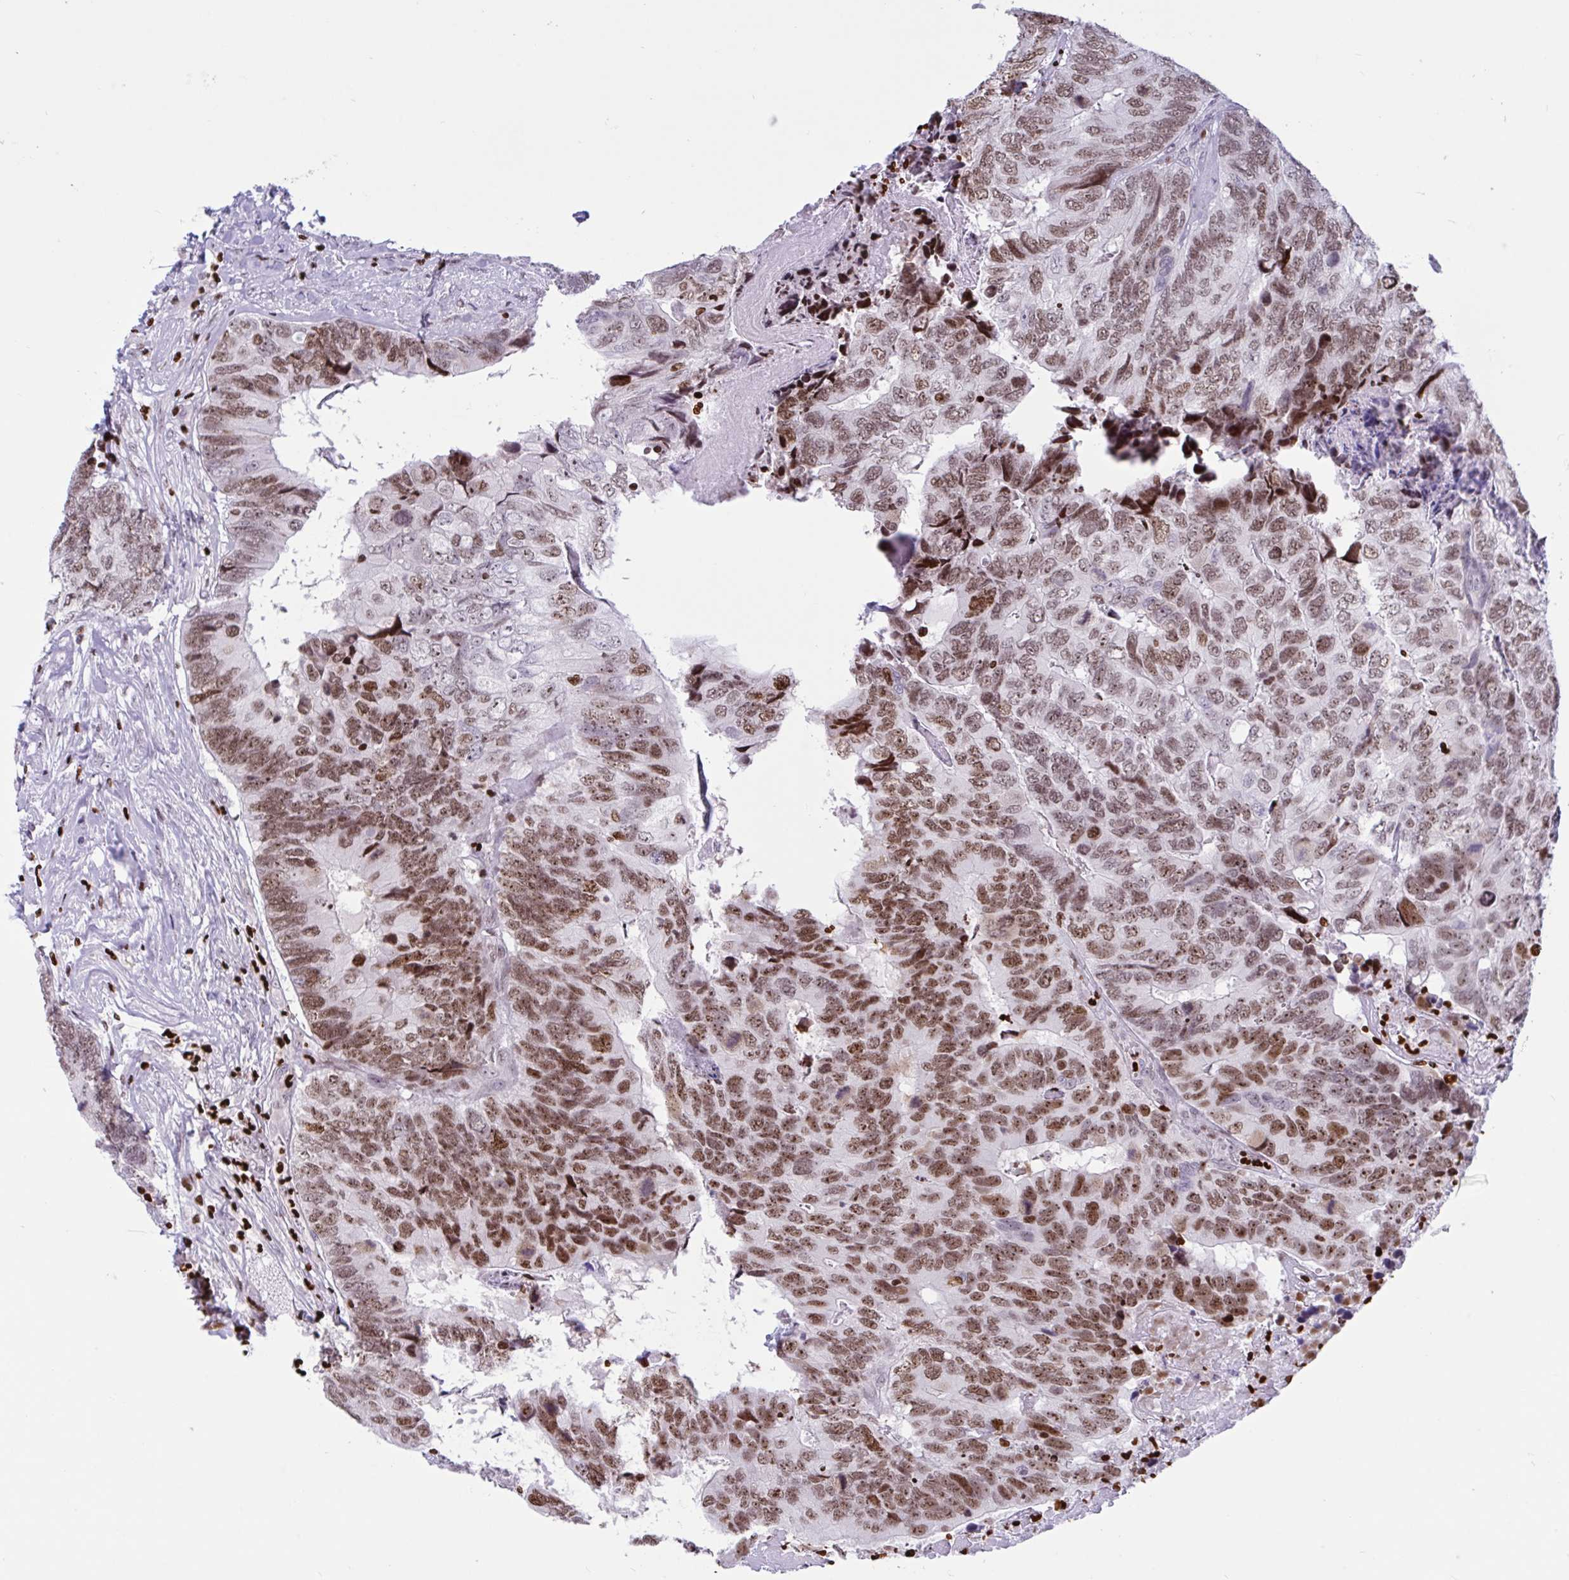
{"staining": {"intensity": "moderate", "quantity": ">75%", "location": "nuclear"}, "tissue": "breast cancer", "cell_type": "Tumor cells", "image_type": "cancer", "snomed": [{"axis": "morphology", "description": "Lobular carcinoma"}, {"axis": "topography", "description": "Breast"}], "caption": "Breast cancer was stained to show a protein in brown. There is medium levels of moderate nuclear positivity in about >75% of tumor cells.", "gene": "HMGB2", "patient": {"sex": "female", "age": 59}}